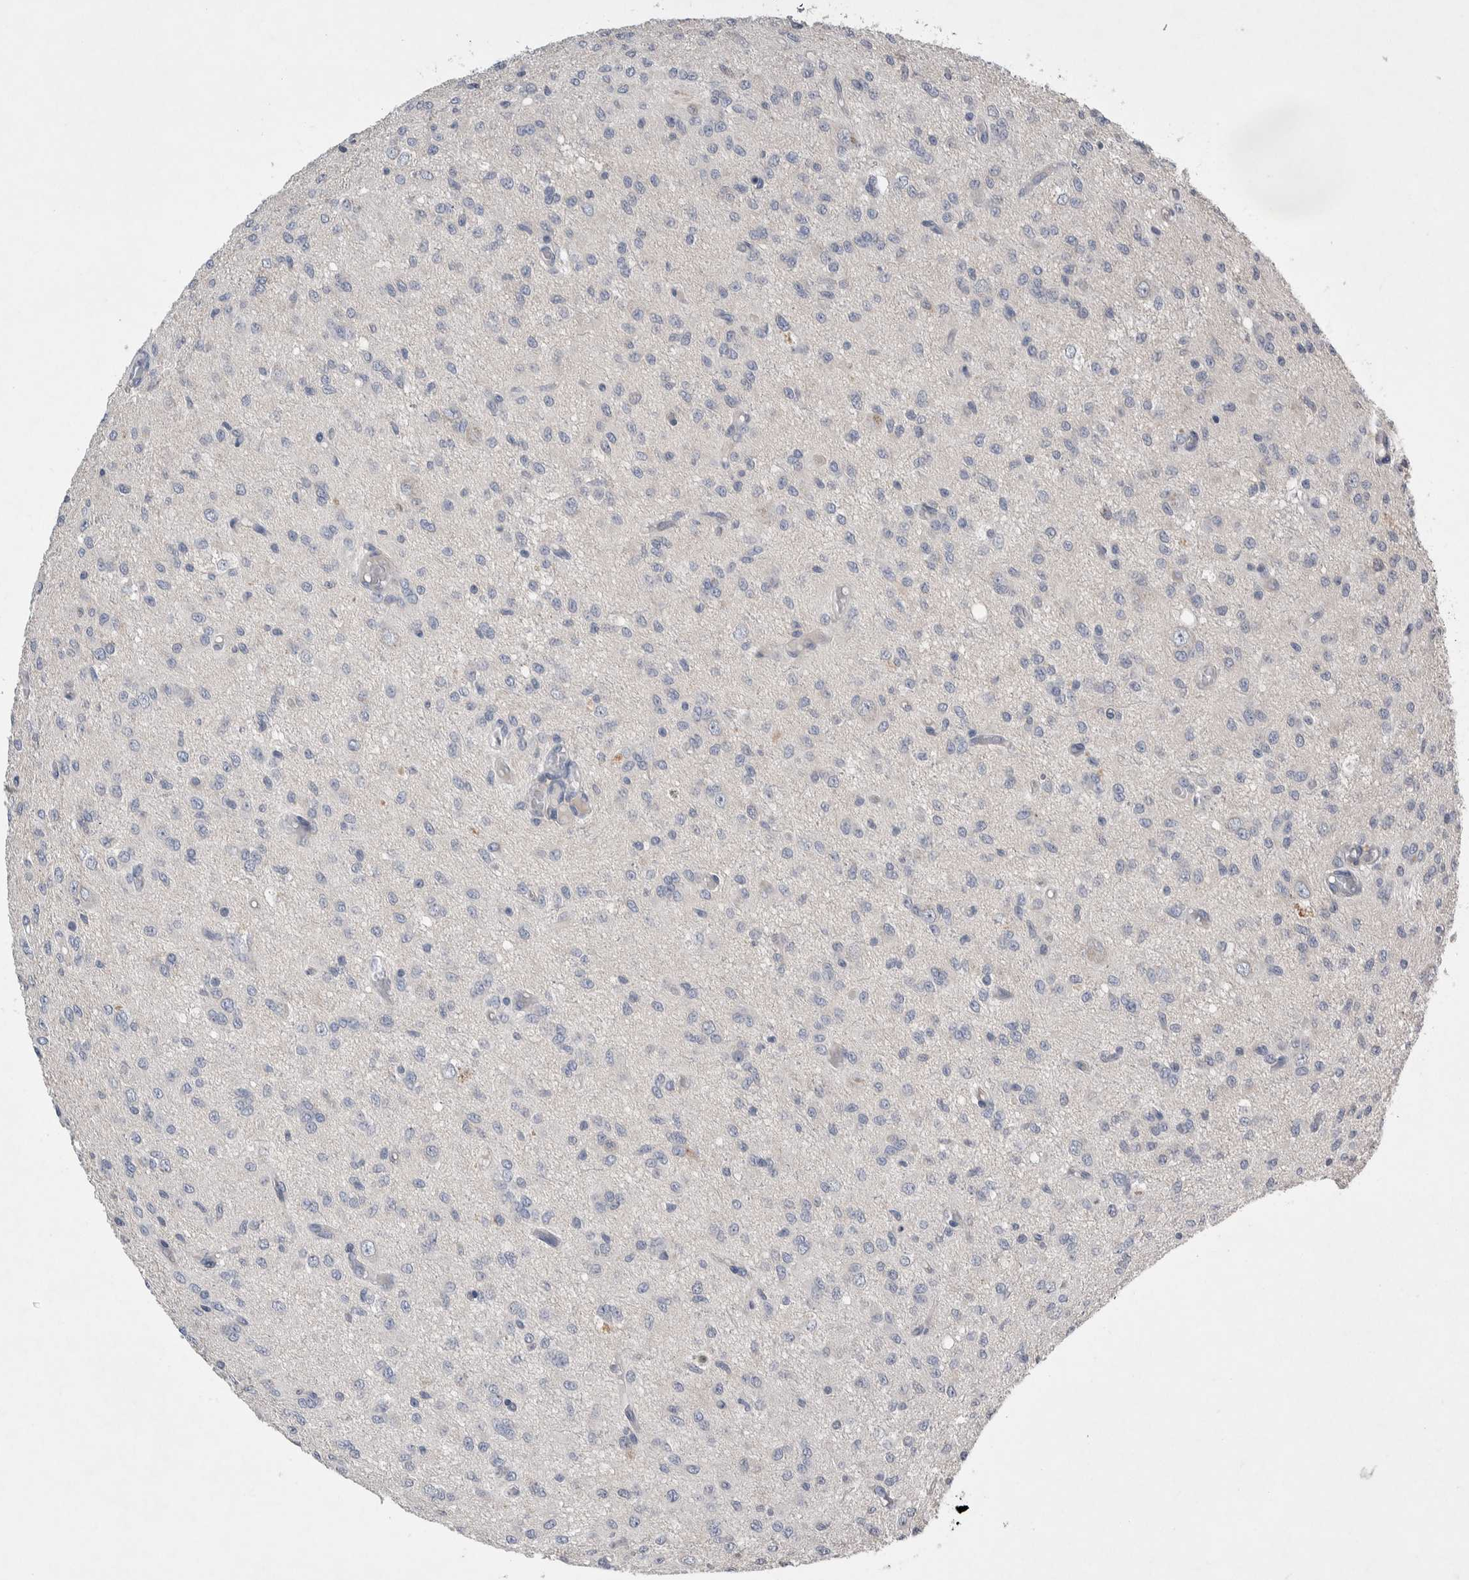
{"staining": {"intensity": "negative", "quantity": "none", "location": "none"}, "tissue": "glioma", "cell_type": "Tumor cells", "image_type": "cancer", "snomed": [{"axis": "morphology", "description": "Glioma, malignant, High grade"}, {"axis": "topography", "description": "Brain"}], "caption": "Tumor cells are negative for protein expression in human high-grade glioma (malignant).", "gene": "CEP131", "patient": {"sex": "female", "age": 59}}